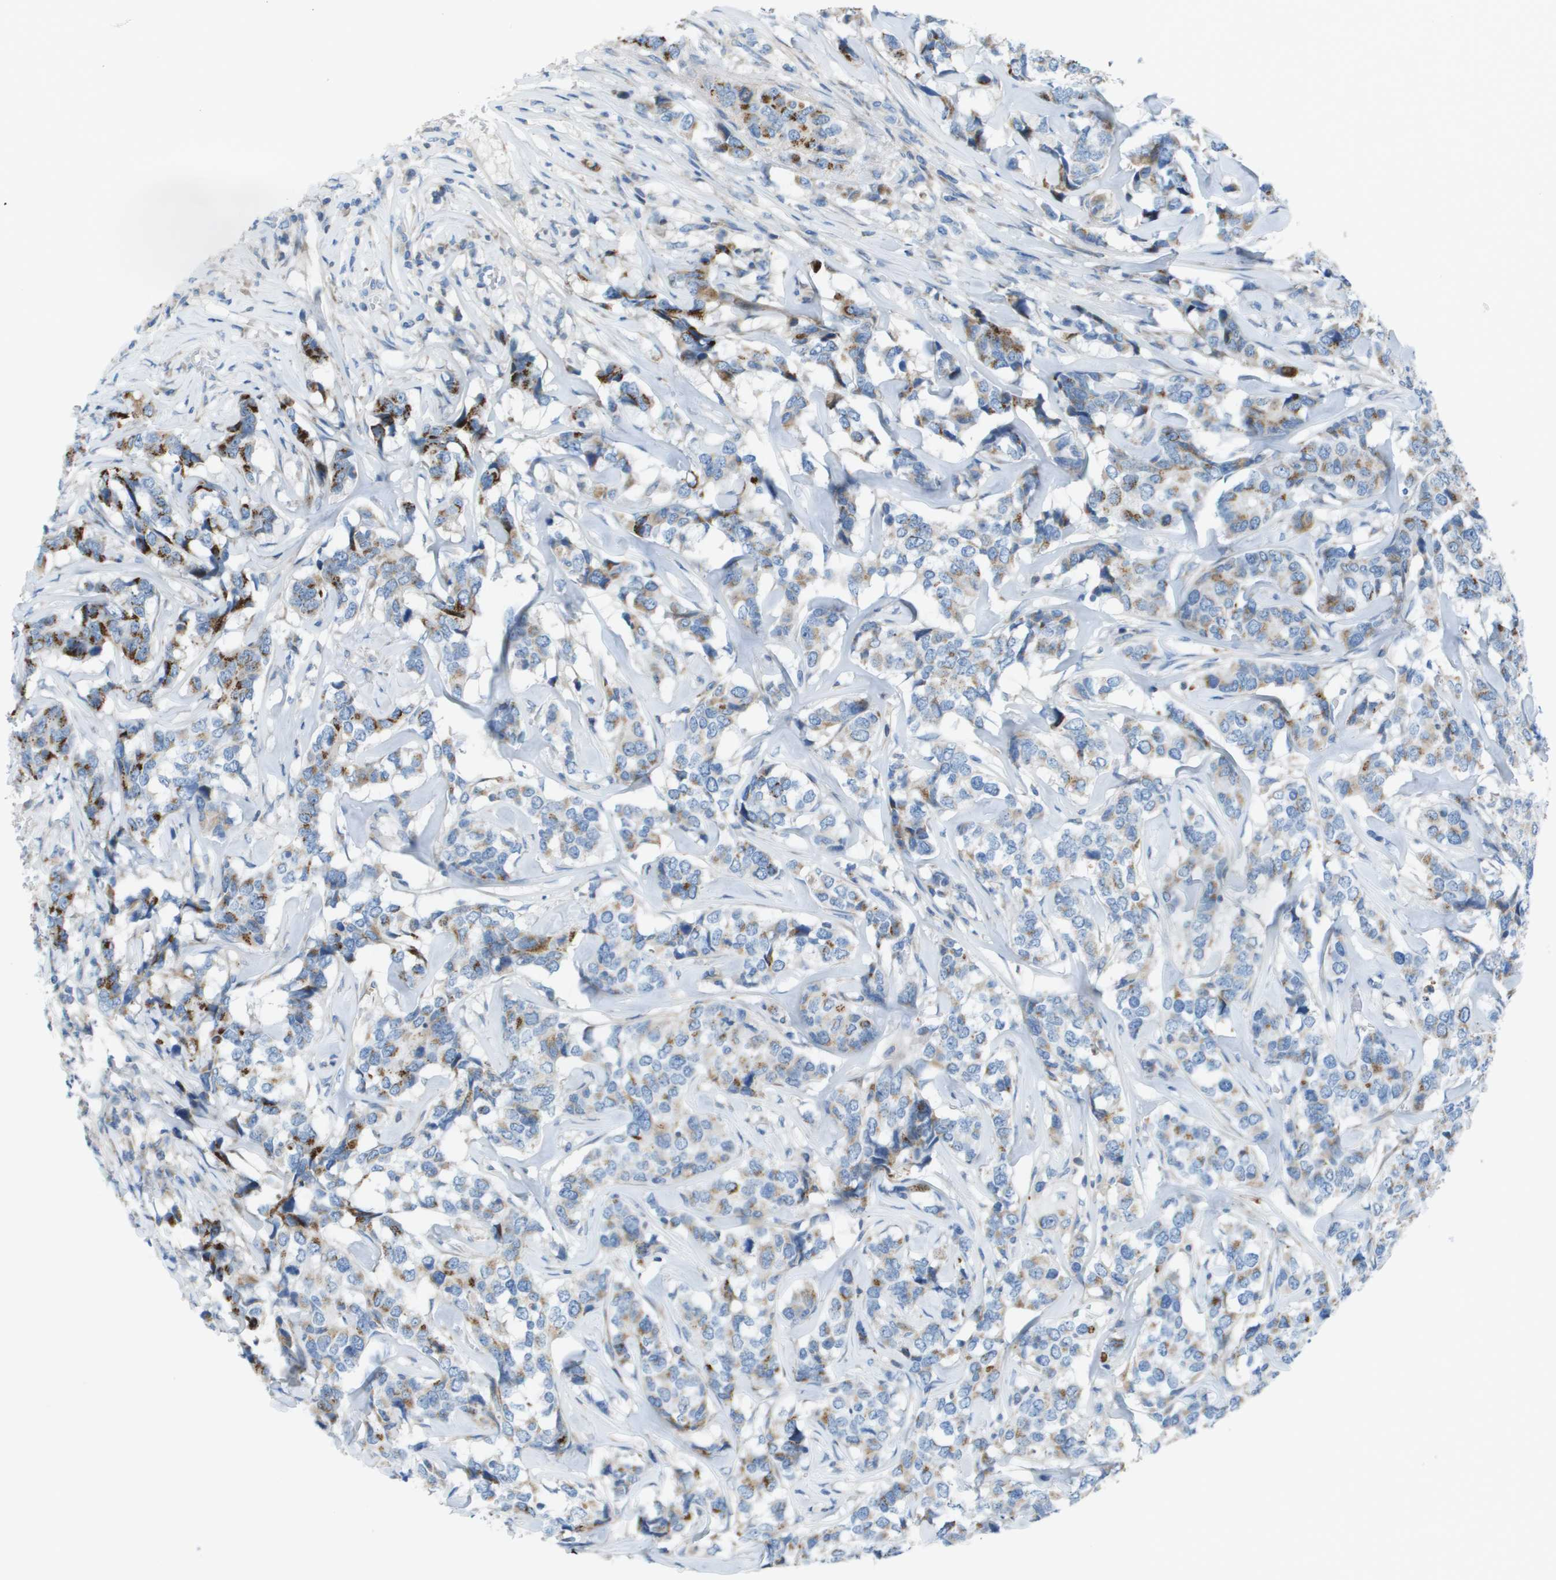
{"staining": {"intensity": "strong", "quantity": "<25%", "location": "cytoplasmic/membranous"}, "tissue": "breast cancer", "cell_type": "Tumor cells", "image_type": "cancer", "snomed": [{"axis": "morphology", "description": "Lobular carcinoma"}, {"axis": "topography", "description": "Breast"}], "caption": "Immunohistochemistry image of neoplastic tissue: human breast cancer stained using IHC reveals medium levels of strong protein expression localized specifically in the cytoplasmic/membranous of tumor cells, appearing as a cytoplasmic/membranous brown color.", "gene": "GALNT6", "patient": {"sex": "female", "age": 59}}